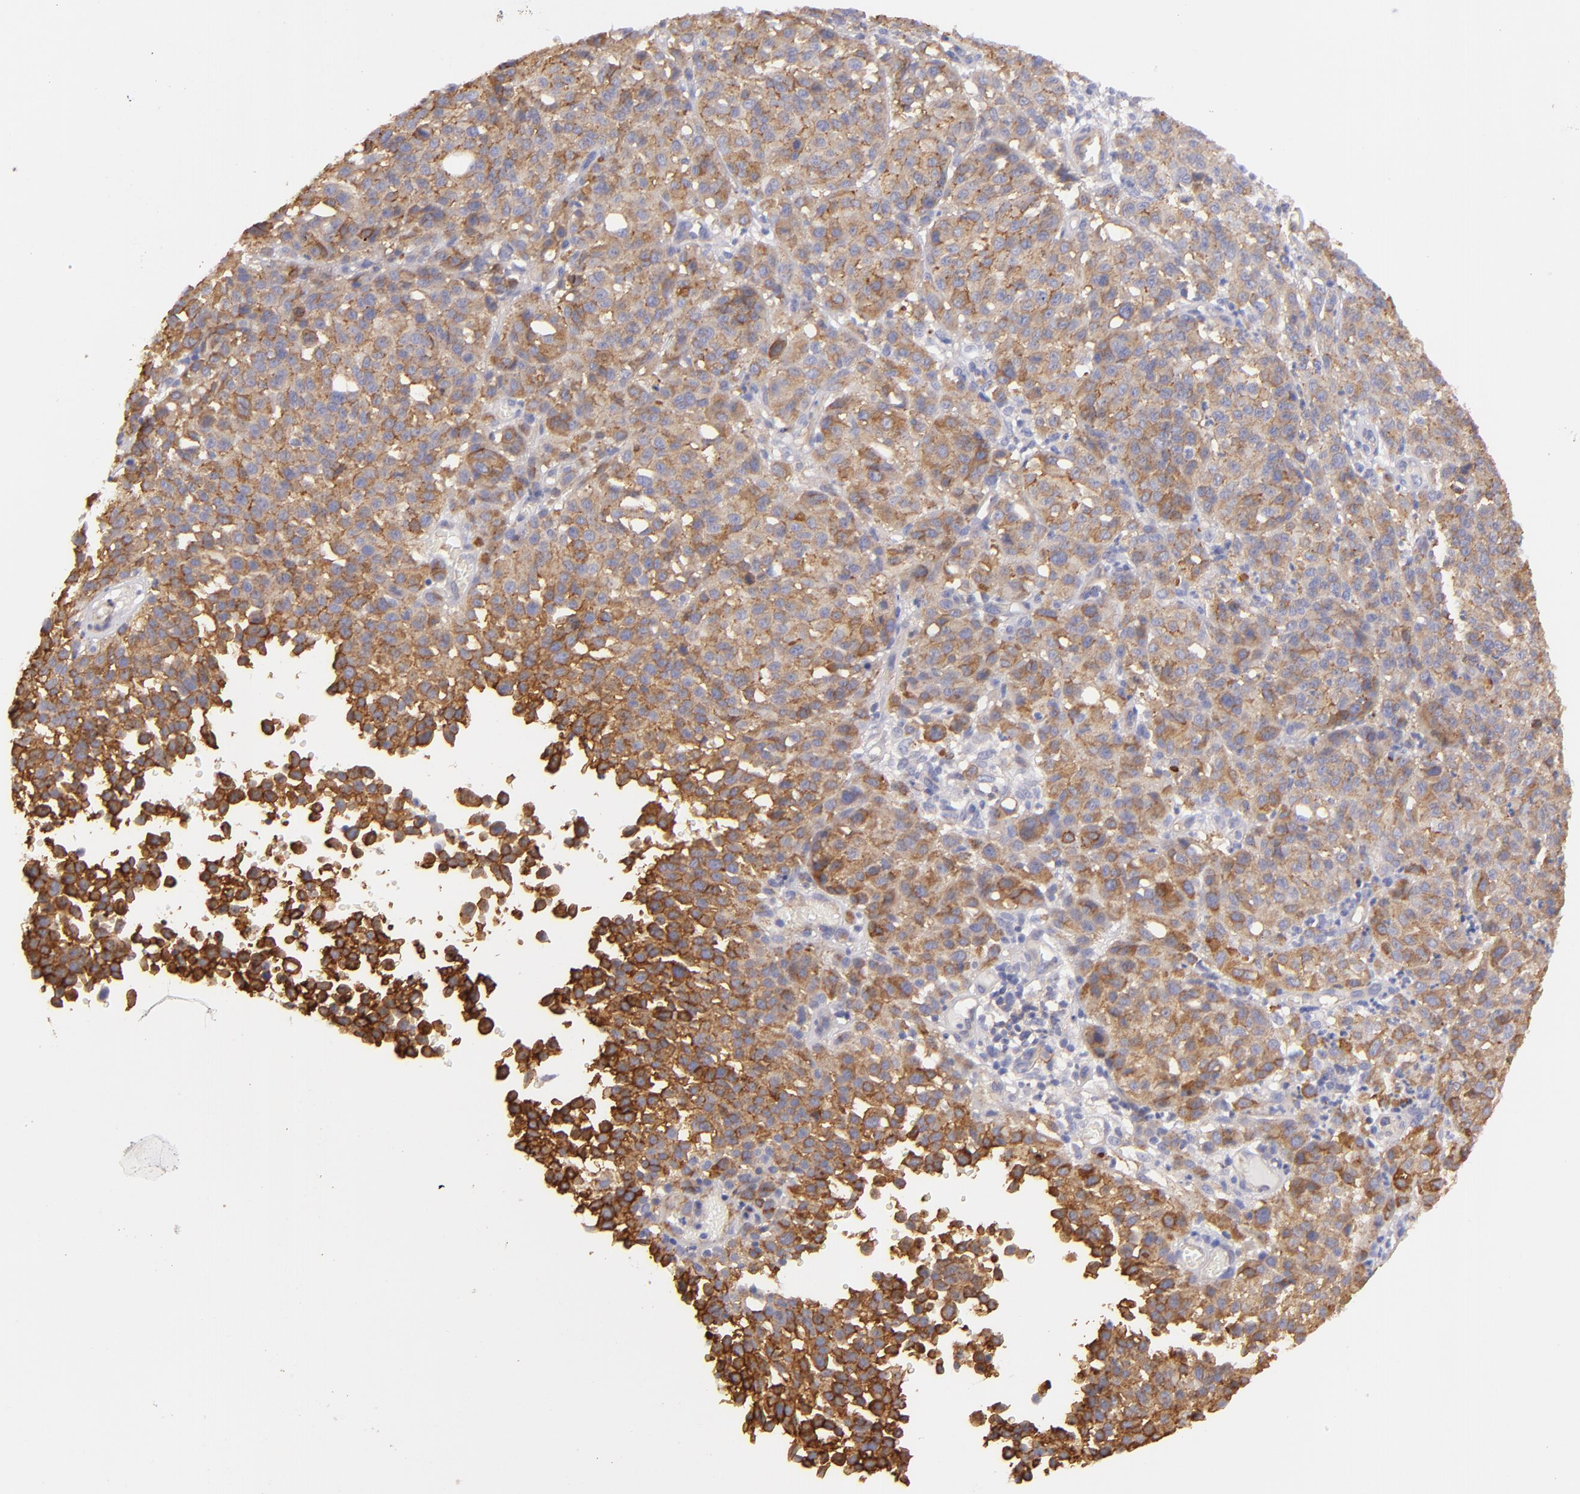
{"staining": {"intensity": "moderate", "quantity": ">75%", "location": "cytoplasmic/membranous"}, "tissue": "melanoma", "cell_type": "Tumor cells", "image_type": "cancer", "snomed": [{"axis": "morphology", "description": "Malignant melanoma, NOS"}, {"axis": "topography", "description": "Skin"}], "caption": "Tumor cells reveal medium levels of moderate cytoplasmic/membranous expression in about >75% of cells in malignant melanoma.", "gene": "CD151", "patient": {"sex": "female", "age": 49}}